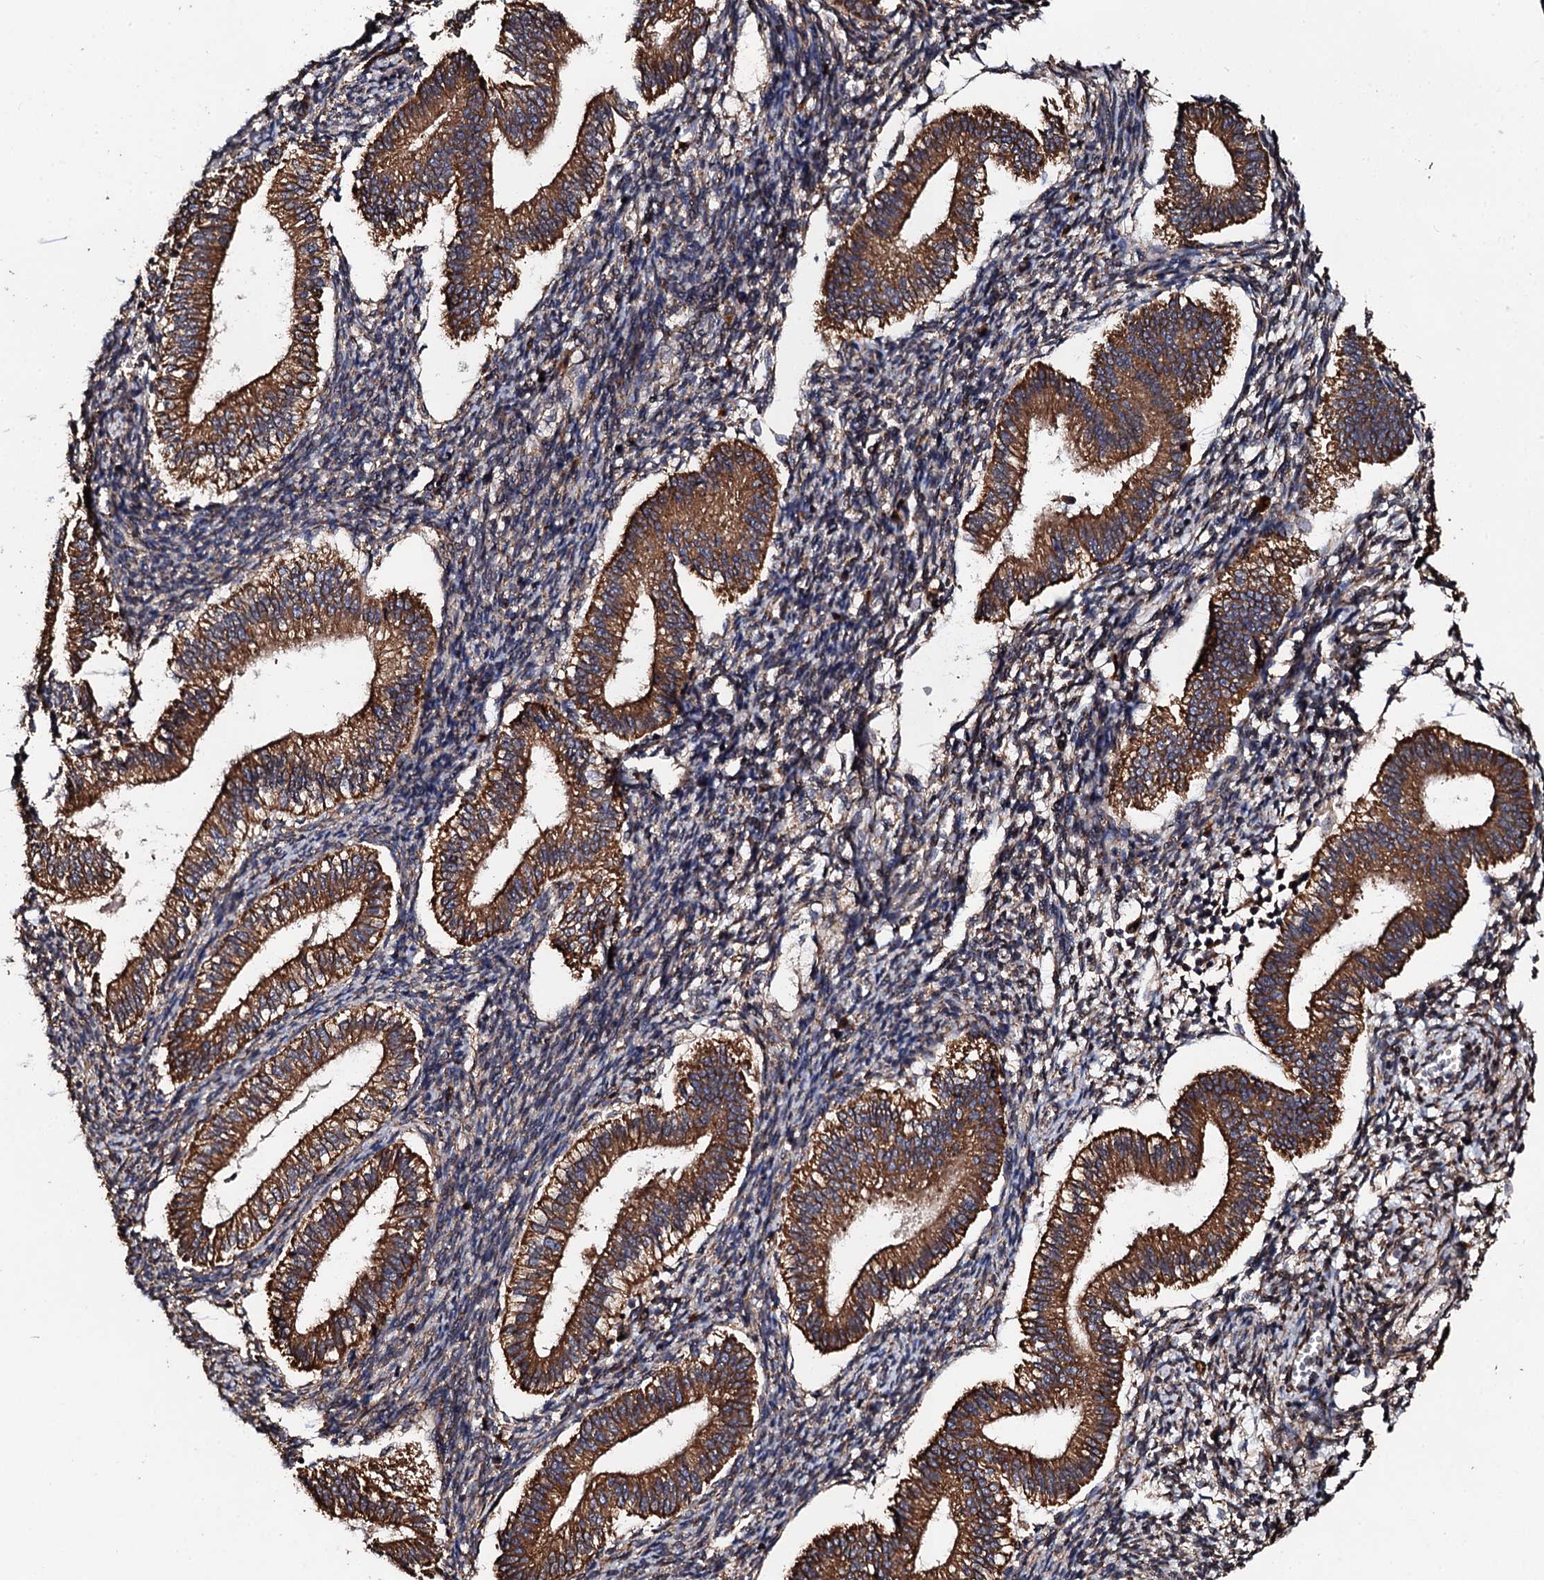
{"staining": {"intensity": "negative", "quantity": "none", "location": "none"}, "tissue": "endometrium", "cell_type": "Cells in endometrial stroma", "image_type": "normal", "snomed": [{"axis": "morphology", "description": "Normal tissue, NOS"}, {"axis": "topography", "description": "Endometrium"}], "caption": "This is an immunohistochemistry micrograph of unremarkable endometrium. There is no expression in cells in endometrial stroma.", "gene": "CKAP5", "patient": {"sex": "female", "age": 25}}